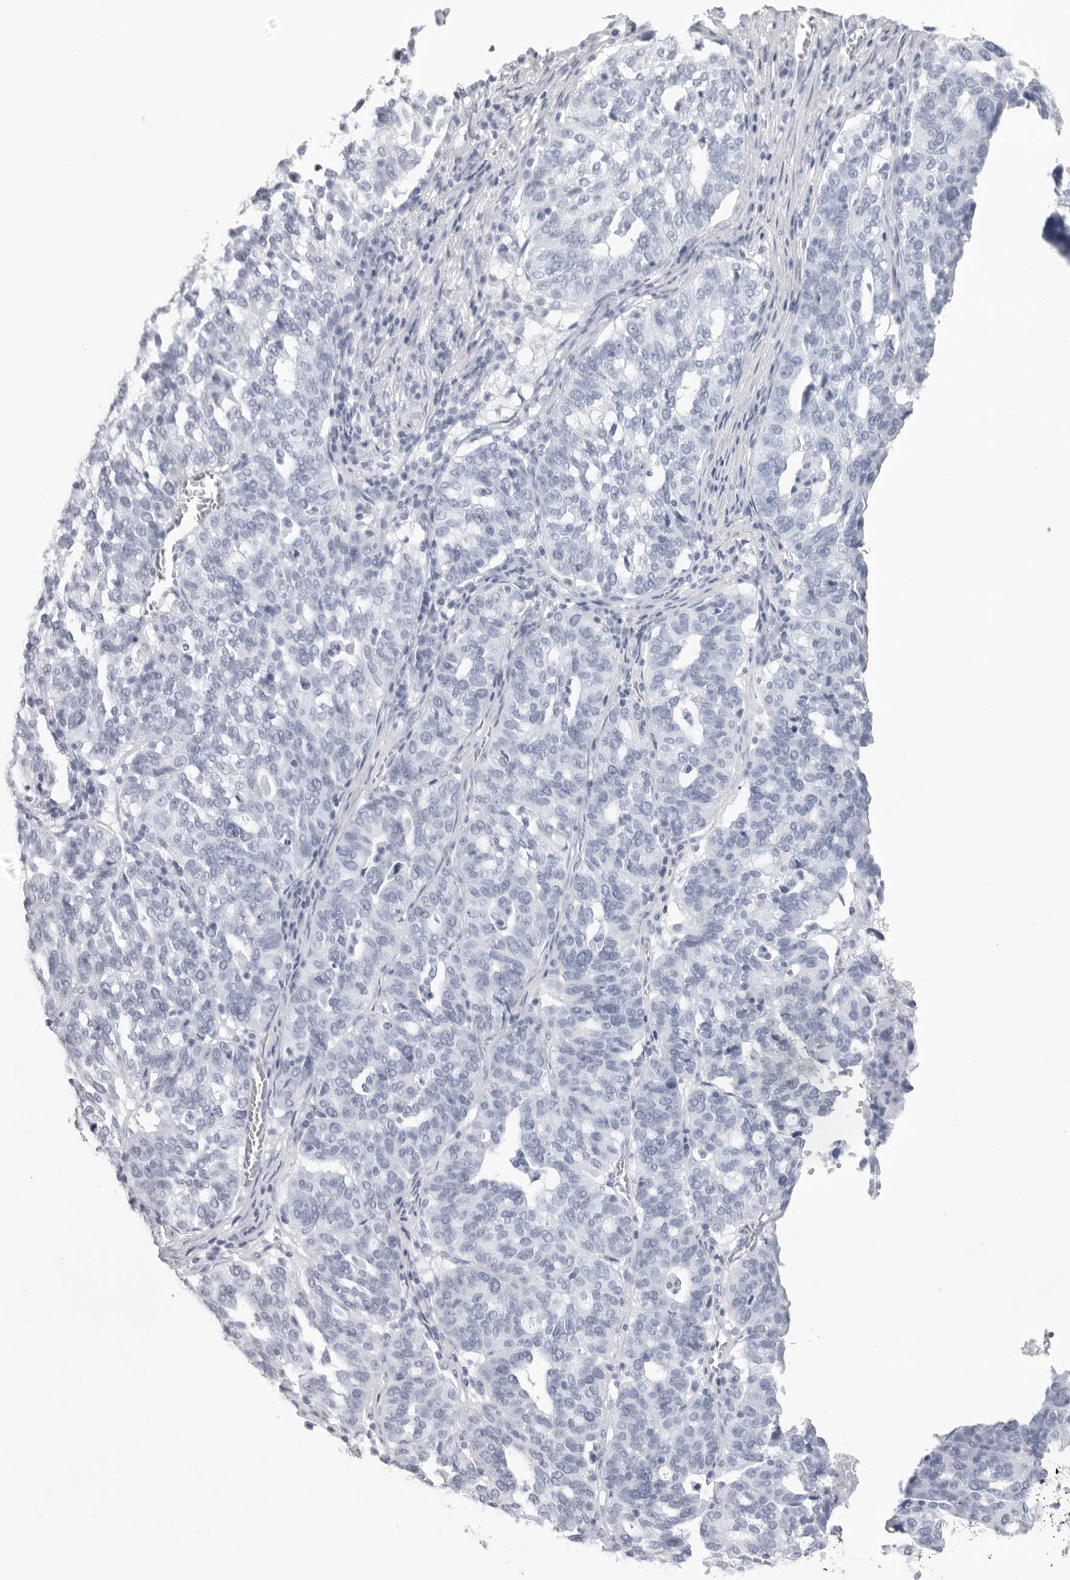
{"staining": {"intensity": "negative", "quantity": "none", "location": "none"}, "tissue": "ovarian cancer", "cell_type": "Tumor cells", "image_type": "cancer", "snomed": [{"axis": "morphology", "description": "Cystadenocarcinoma, serous, NOS"}, {"axis": "topography", "description": "Ovary"}], "caption": "Human ovarian cancer stained for a protein using immunohistochemistry exhibits no positivity in tumor cells.", "gene": "CST2", "patient": {"sex": "female", "age": 59}}